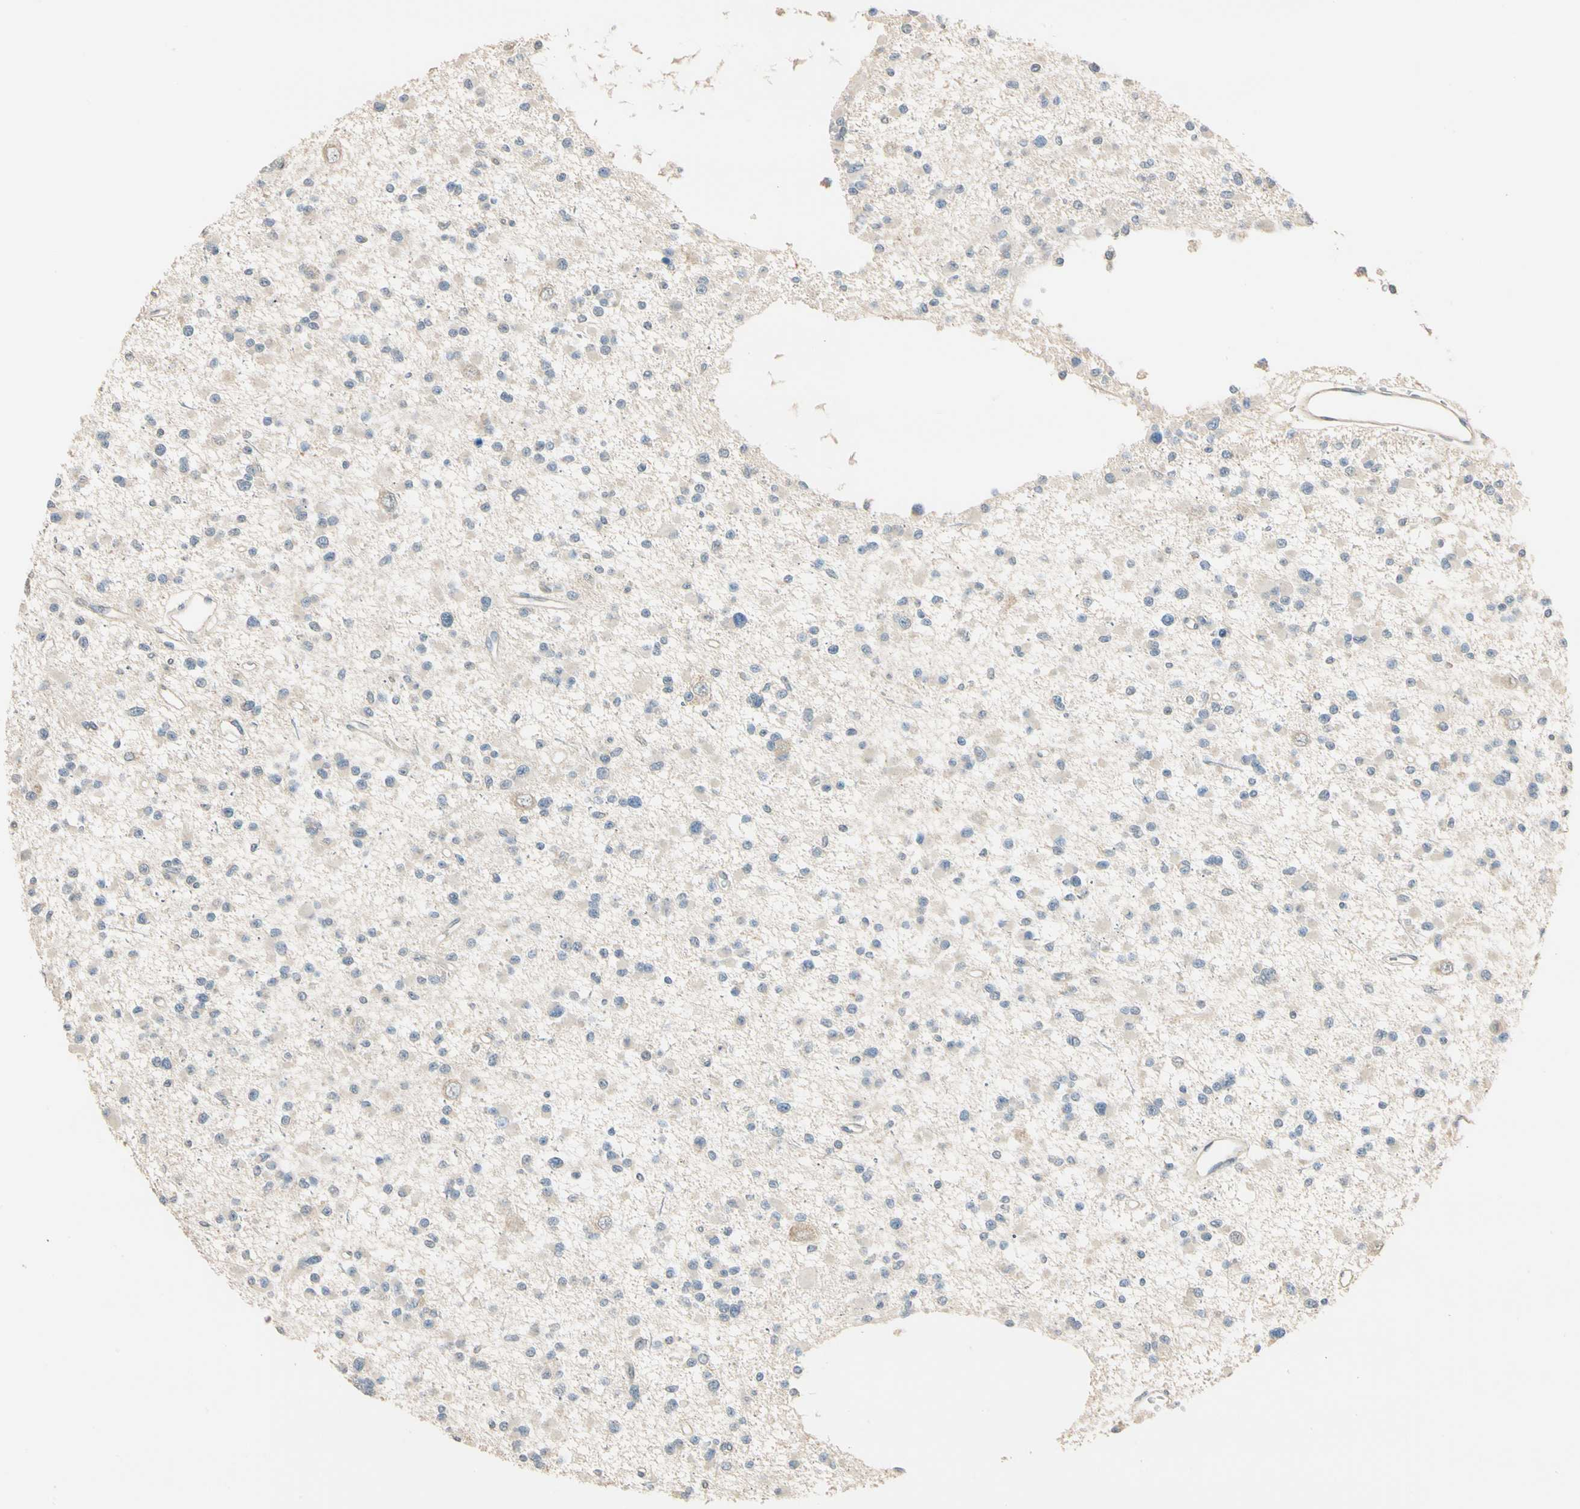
{"staining": {"intensity": "negative", "quantity": "none", "location": "none"}, "tissue": "glioma", "cell_type": "Tumor cells", "image_type": "cancer", "snomed": [{"axis": "morphology", "description": "Glioma, malignant, Low grade"}, {"axis": "topography", "description": "Brain"}], "caption": "Immunohistochemical staining of human low-grade glioma (malignant) reveals no significant staining in tumor cells. Nuclei are stained in blue.", "gene": "MAP3K7", "patient": {"sex": "female", "age": 22}}